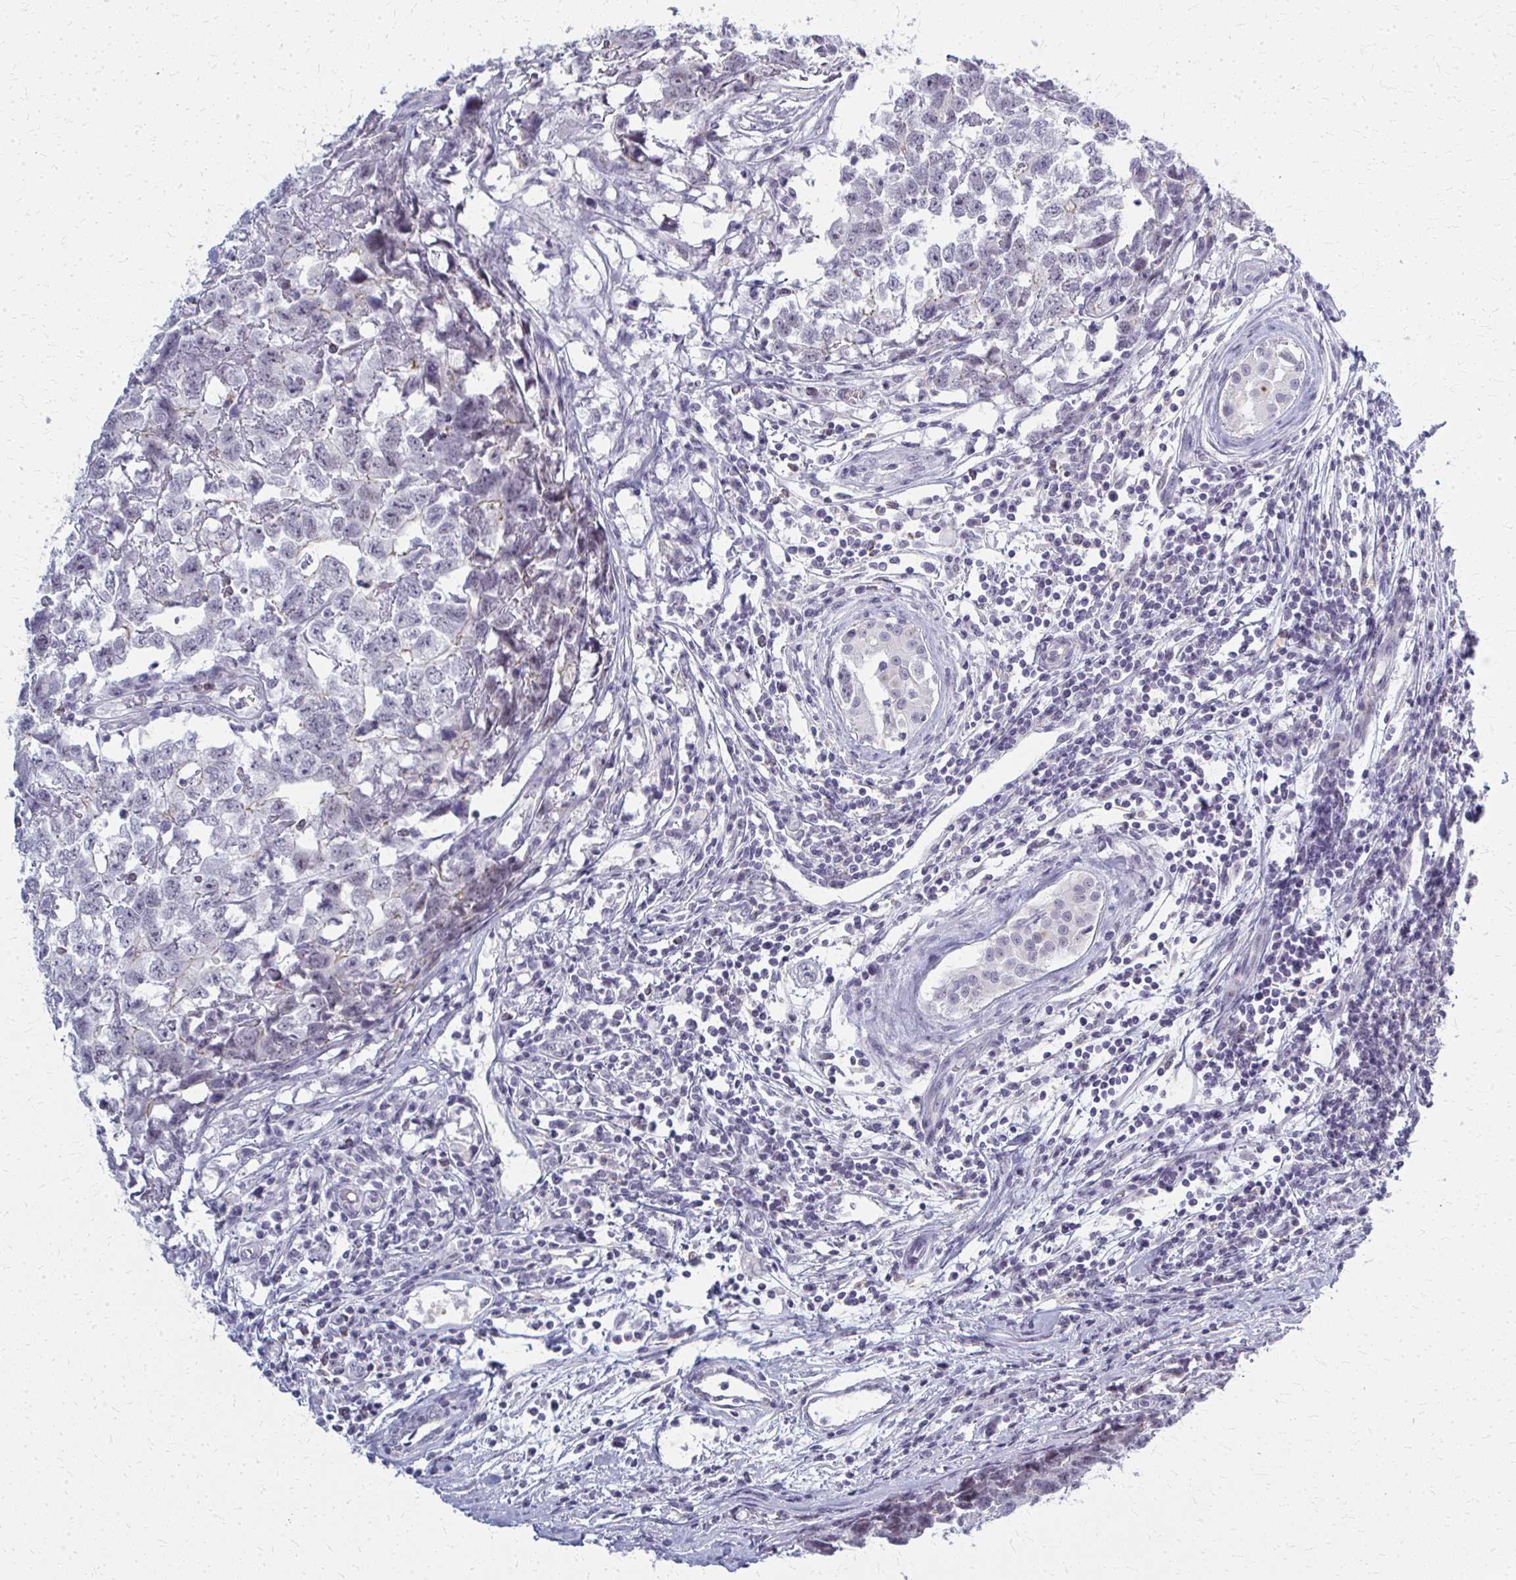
{"staining": {"intensity": "weak", "quantity": "<25%", "location": "nuclear"}, "tissue": "testis cancer", "cell_type": "Tumor cells", "image_type": "cancer", "snomed": [{"axis": "morphology", "description": "Carcinoma, Embryonal, NOS"}, {"axis": "topography", "description": "Testis"}], "caption": "Immunohistochemical staining of human testis embryonal carcinoma demonstrates no significant expression in tumor cells. (Brightfield microscopy of DAB immunohistochemistry at high magnification).", "gene": "CASQ2", "patient": {"sex": "male", "age": 22}}